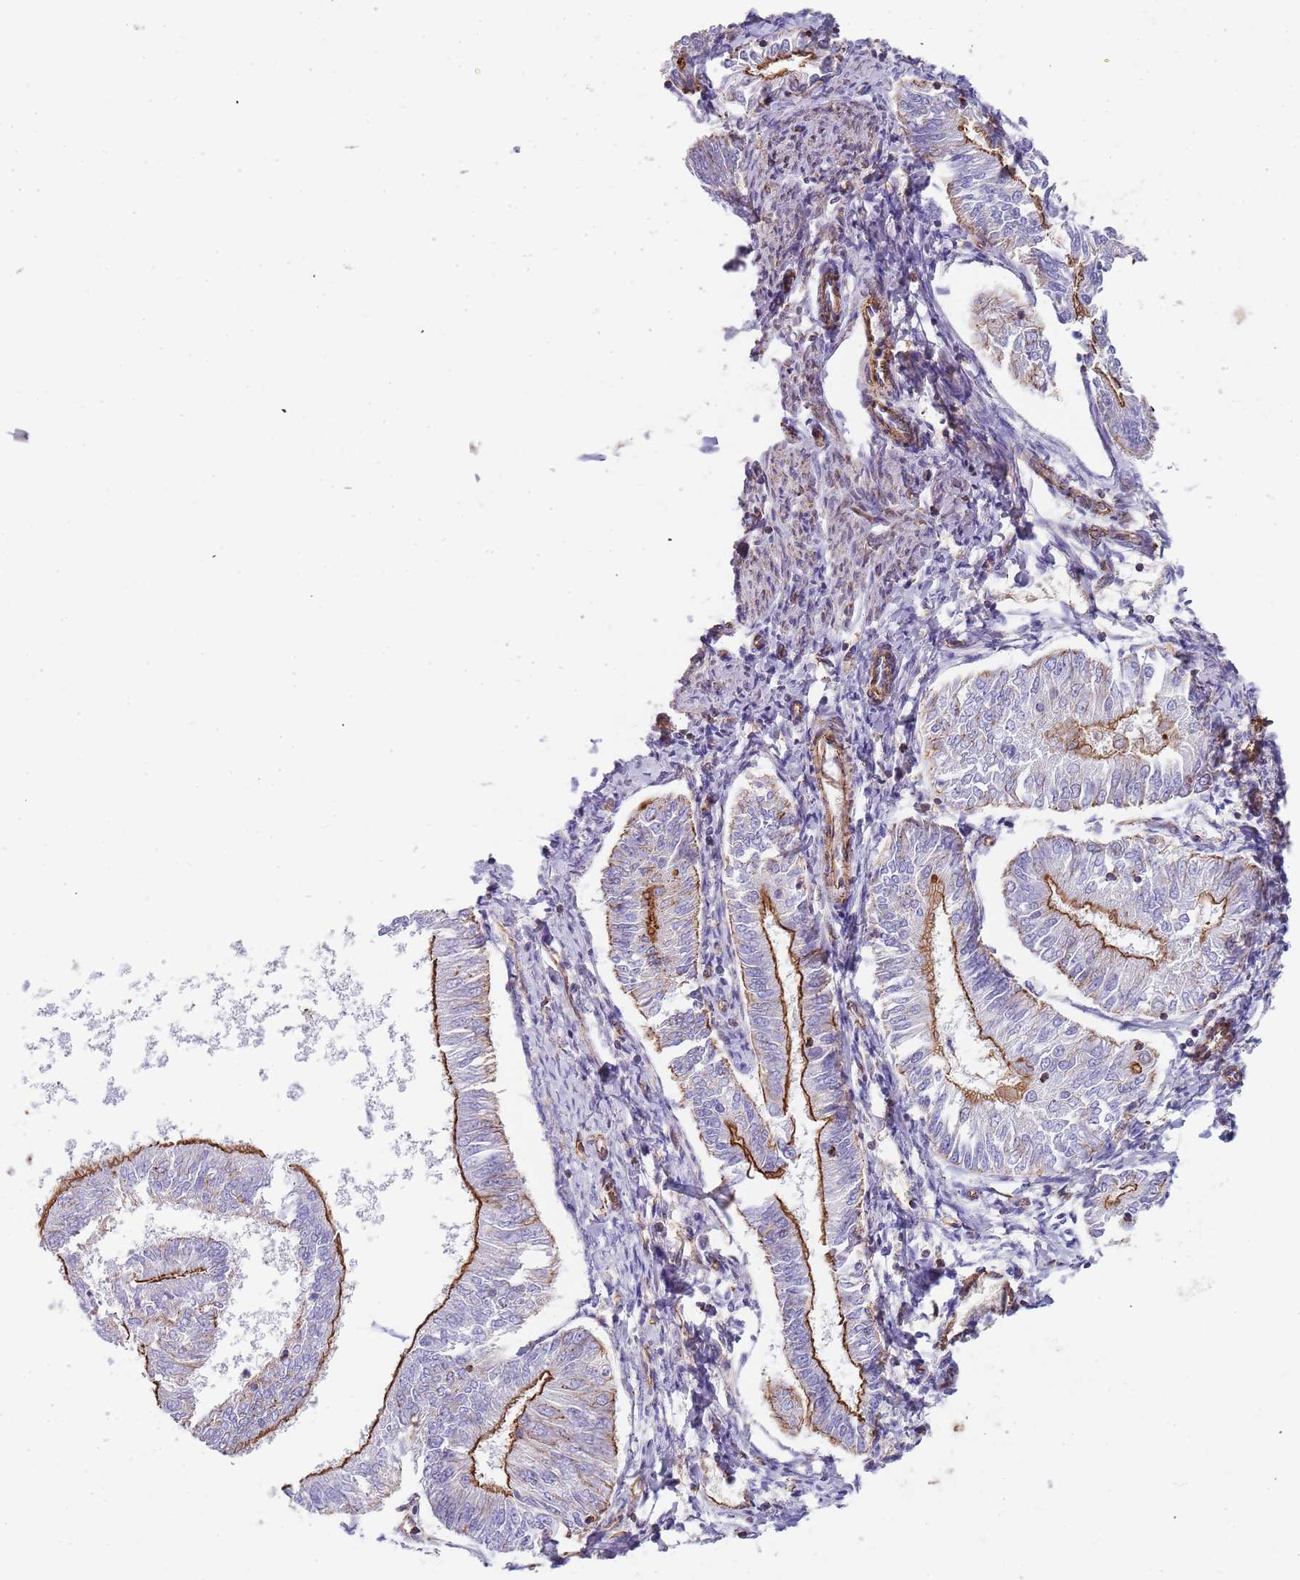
{"staining": {"intensity": "strong", "quantity": "25%-75%", "location": "cytoplasmic/membranous"}, "tissue": "endometrial cancer", "cell_type": "Tumor cells", "image_type": "cancer", "snomed": [{"axis": "morphology", "description": "Adenocarcinoma, NOS"}, {"axis": "topography", "description": "Endometrium"}], "caption": "Adenocarcinoma (endometrial) stained with a protein marker demonstrates strong staining in tumor cells.", "gene": "GFRAL", "patient": {"sex": "female", "age": 58}}